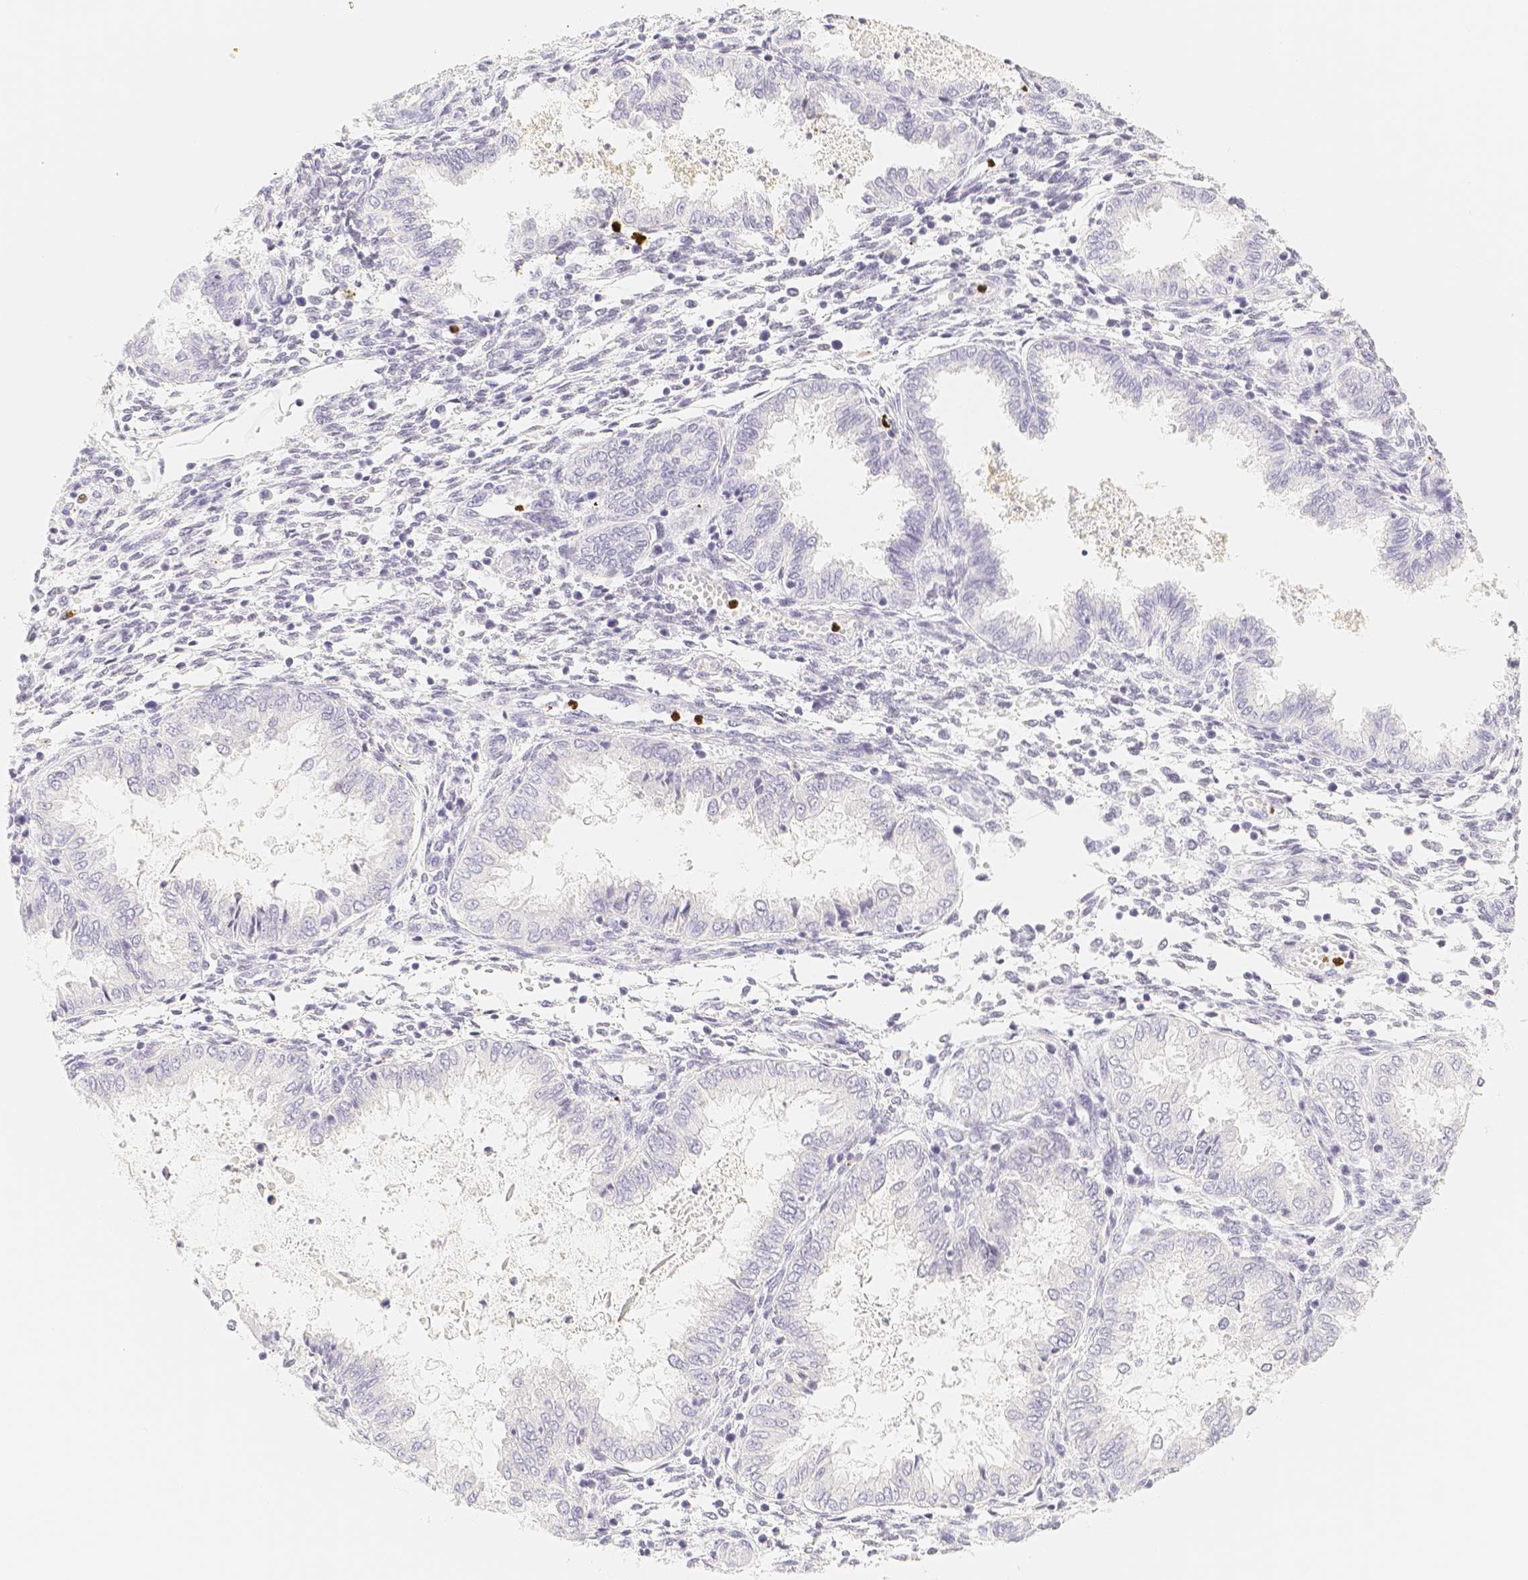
{"staining": {"intensity": "negative", "quantity": "none", "location": "none"}, "tissue": "endometrium", "cell_type": "Cells in endometrial stroma", "image_type": "normal", "snomed": [{"axis": "morphology", "description": "Normal tissue, NOS"}, {"axis": "topography", "description": "Endometrium"}], "caption": "Cells in endometrial stroma show no significant protein staining in normal endometrium. The staining was performed using DAB (3,3'-diaminobenzidine) to visualize the protein expression in brown, while the nuclei were stained in blue with hematoxylin (Magnification: 20x).", "gene": "PADI4", "patient": {"sex": "female", "age": 33}}